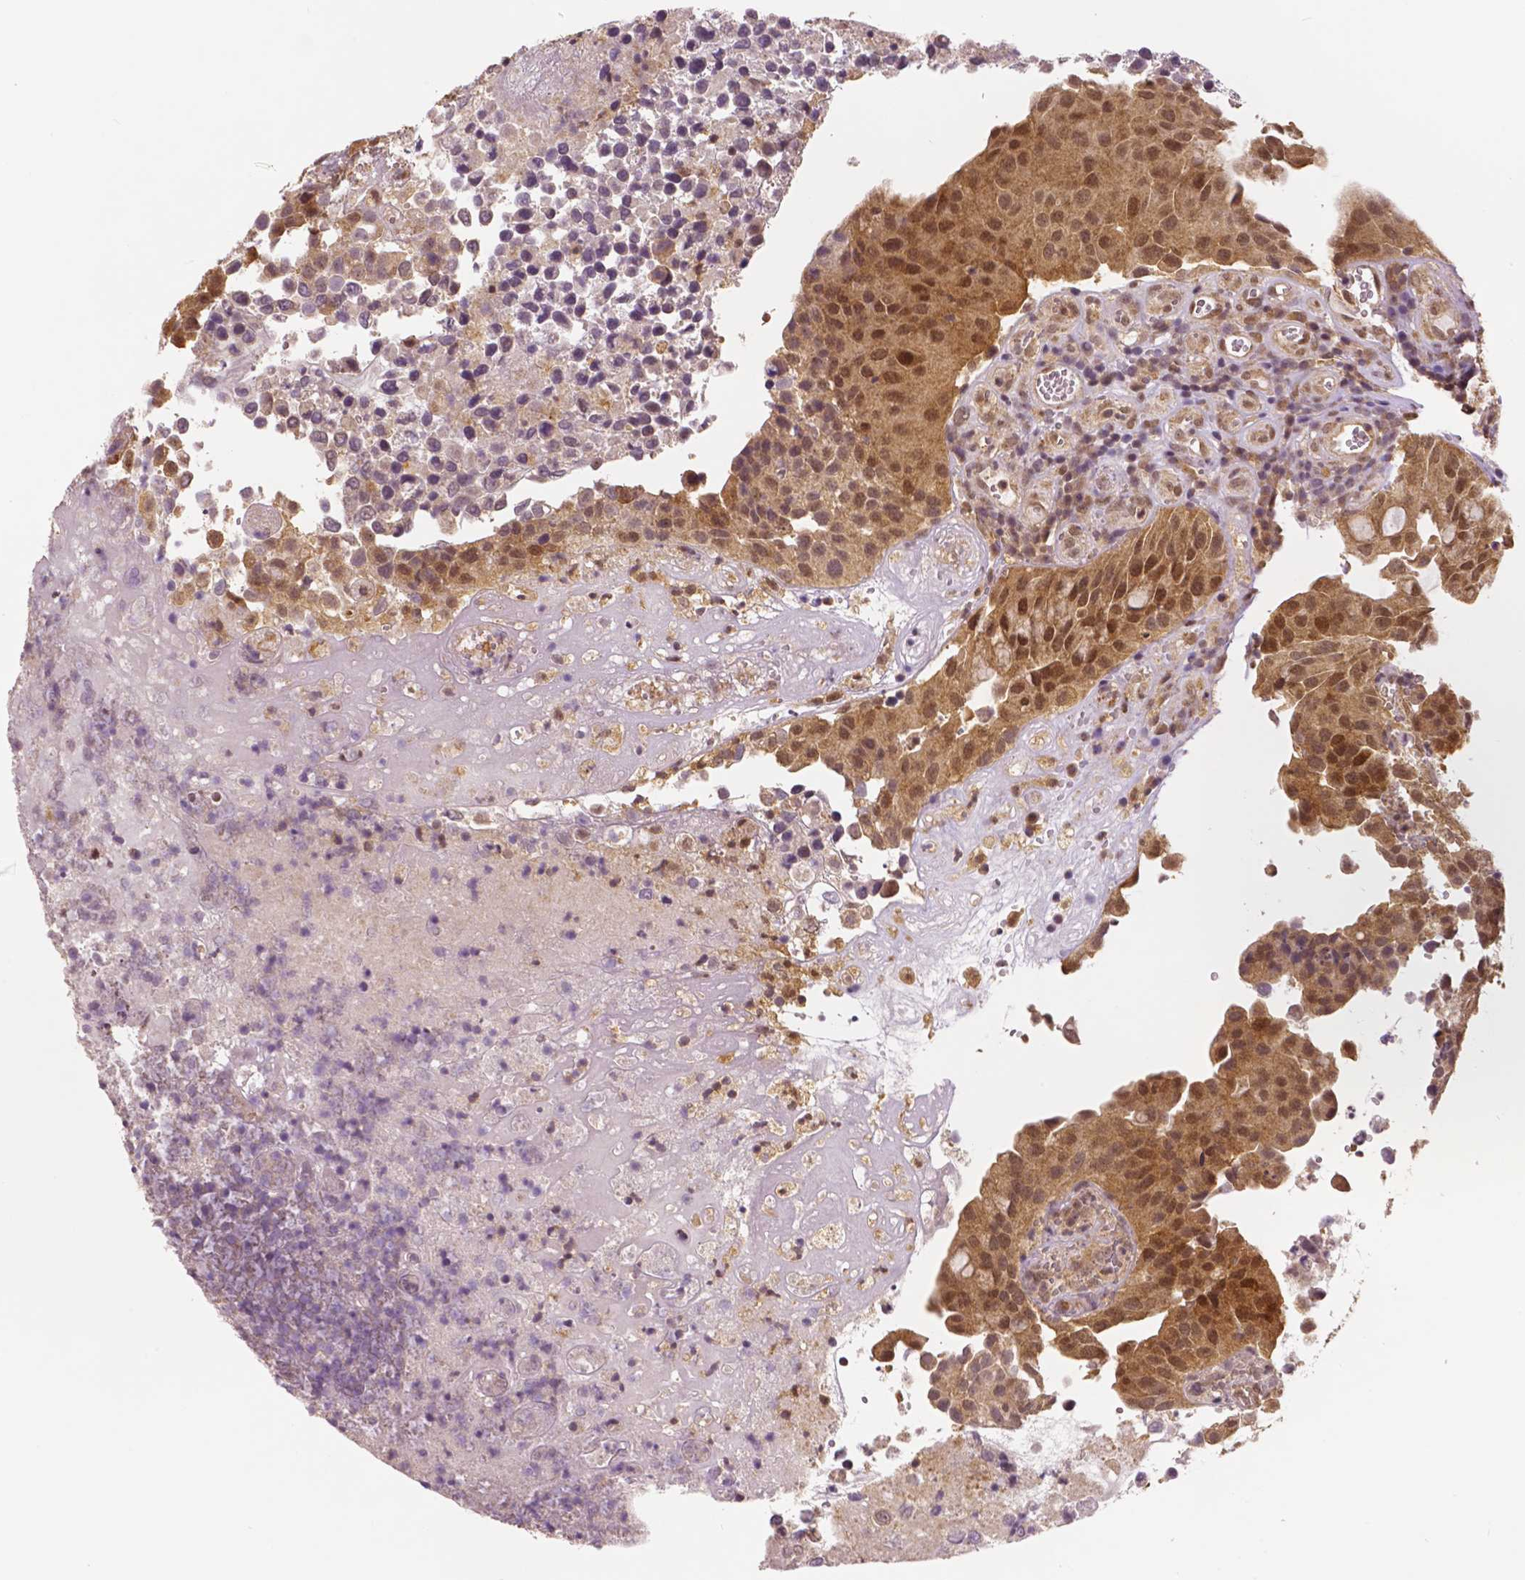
{"staining": {"intensity": "moderate", "quantity": ">75%", "location": "cytoplasmic/membranous,nuclear"}, "tissue": "urothelial cancer", "cell_type": "Tumor cells", "image_type": "cancer", "snomed": [{"axis": "morphology", "description": "Urothelial carcinoma, Low grade"}, {"axis": "topography", "description": "Urinary bladder"}], "caption": "A micrograph showing moderate cytoplasmic/membranous and nuclear positivity in about >75% of tumor cells in low-grade urothelial carcinoma, as visualized by brown immunohistochemical staining.", "gene": "STAT3", "patient": {"sex": "male", "age": 76}}